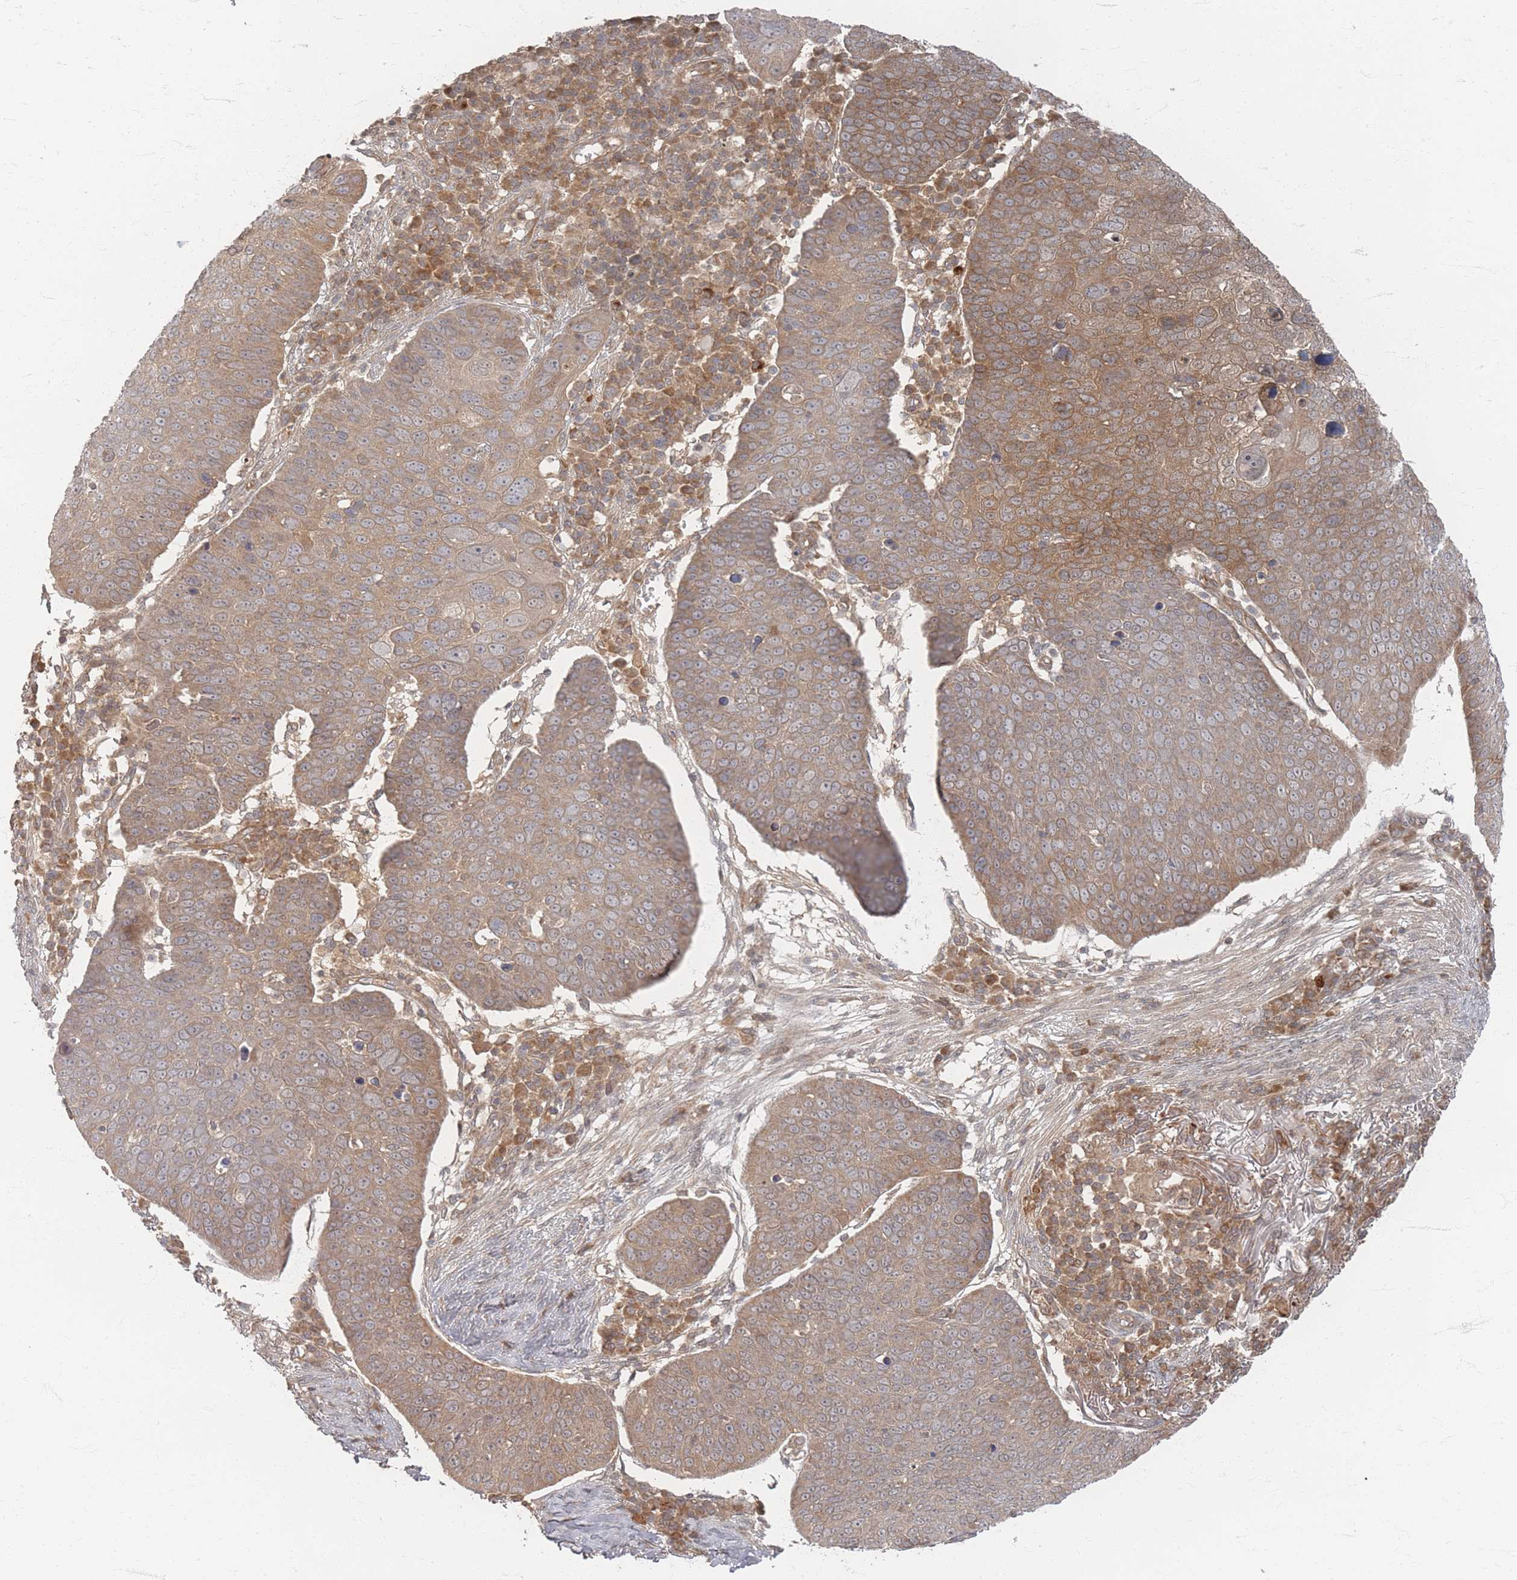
{"staining": {"intensity": "moderate", "quantity": ">75%", "location": "cytoplasmic/membranous"}, "tissue": "skin cancer", "cell_type": "Tumor cells", "image_type": "cancer", "snomed": [{"axis": "morphology", "description": "Squamous cell carcinoma, NOS"}, {"axis": "topography", "description": "Skin"}], "caption": "Protein expression analysis of squamous cell carcinoma (skin) demonstrates moderate cytoplasmic/membranous expression in approximately >75% of tumor cells.", "gene": "PSMD9", "patient": {"sex": "male", "age": 71}}